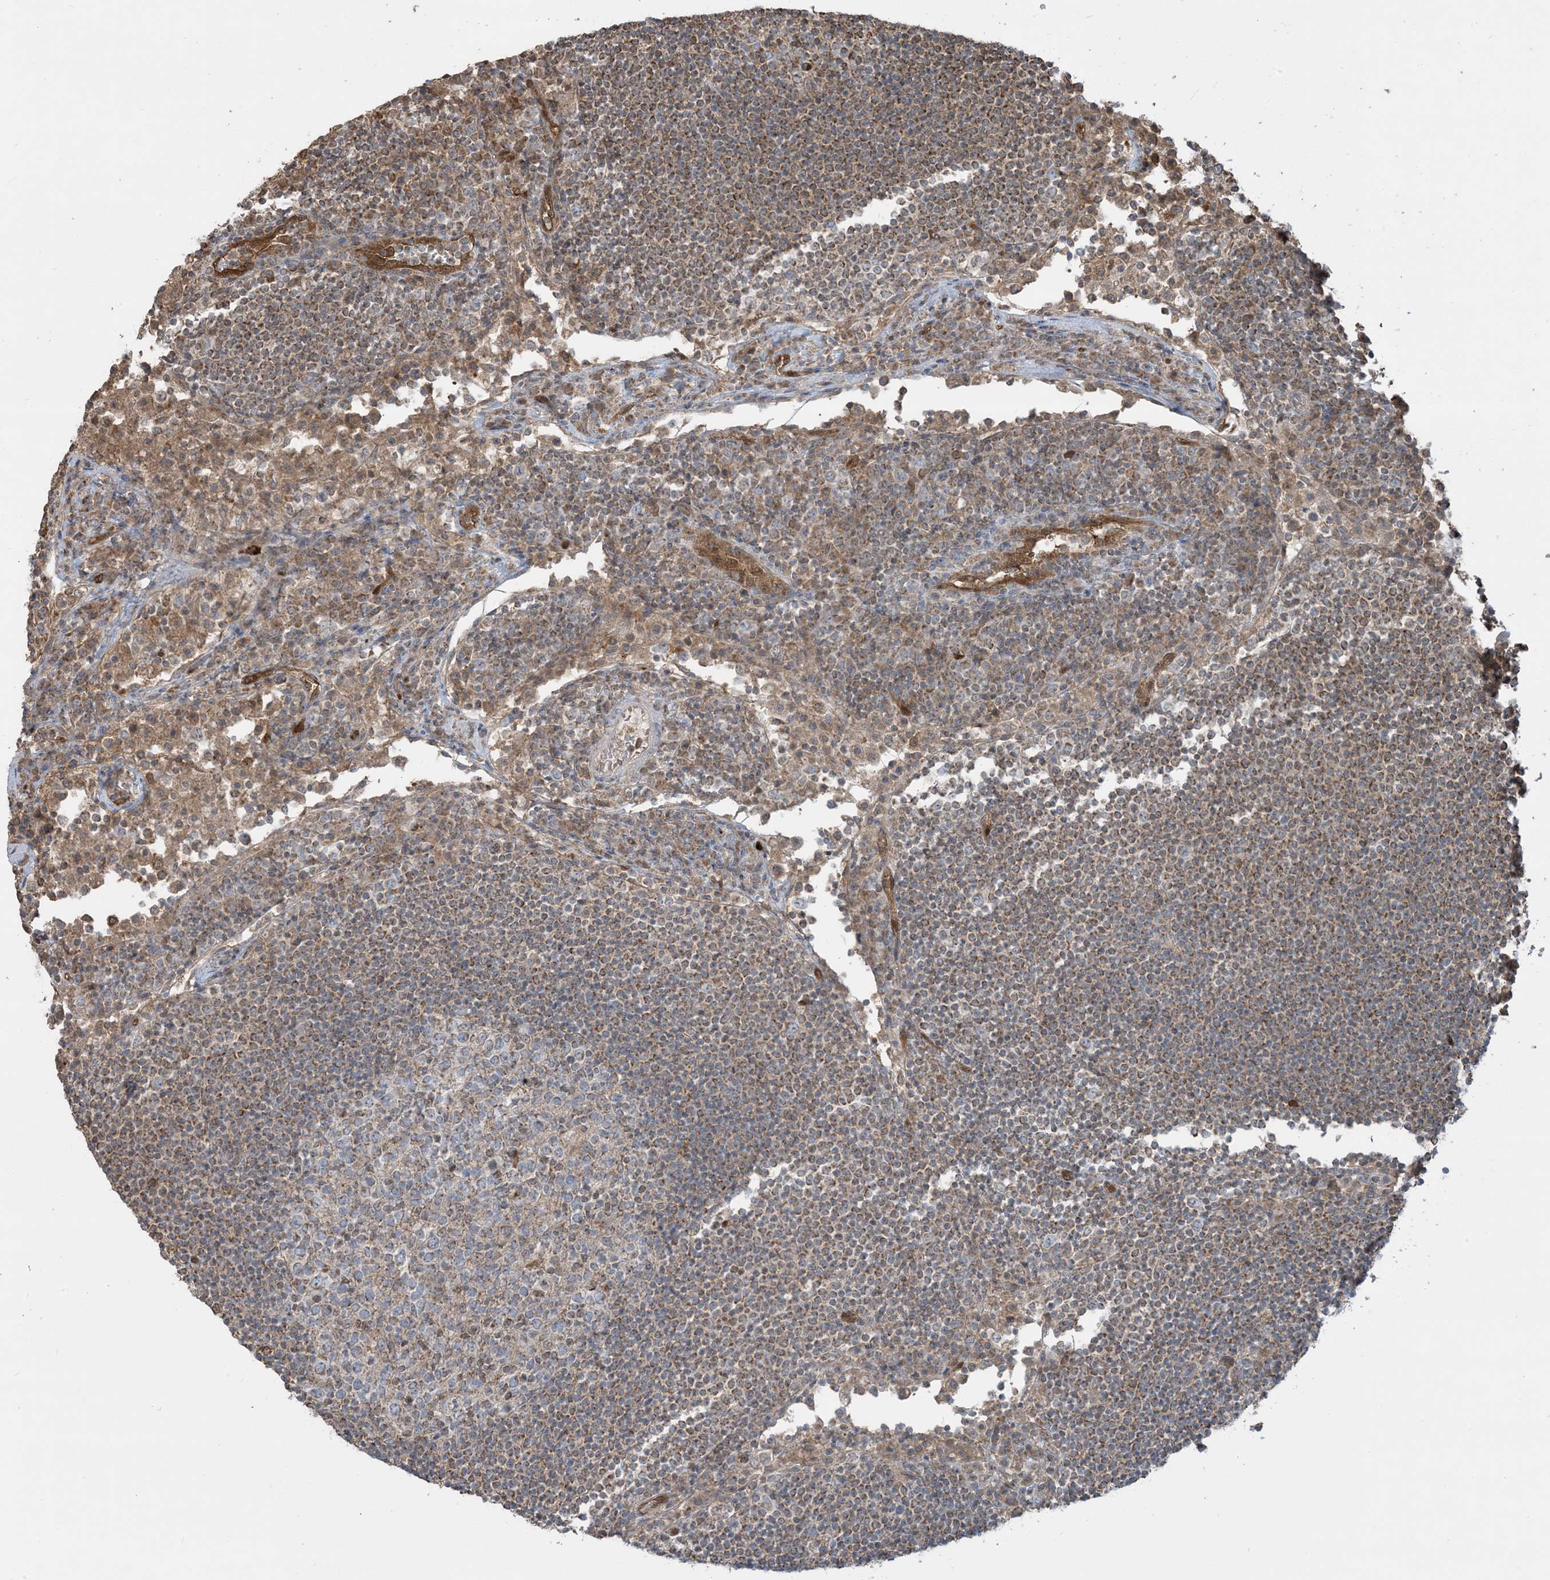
{"staining": {"intensity": "weak", "quantity": "<25%", "location": "cytoplasmic/membranous"}, "tissue": "lymph node", "cell_type": "Germinal center cells", "image_type": "normal", "snomed": [{"axis": "morphology", "description": "Normal tissue, NOS"}, {"axis": "topography", "description": "Lymph node"}], "caption": "The image displays no staining of germinal center cells in unremarkable lymph node.", "gene": "PPM1F", "patient": {"sex": "female", "age": 53}}